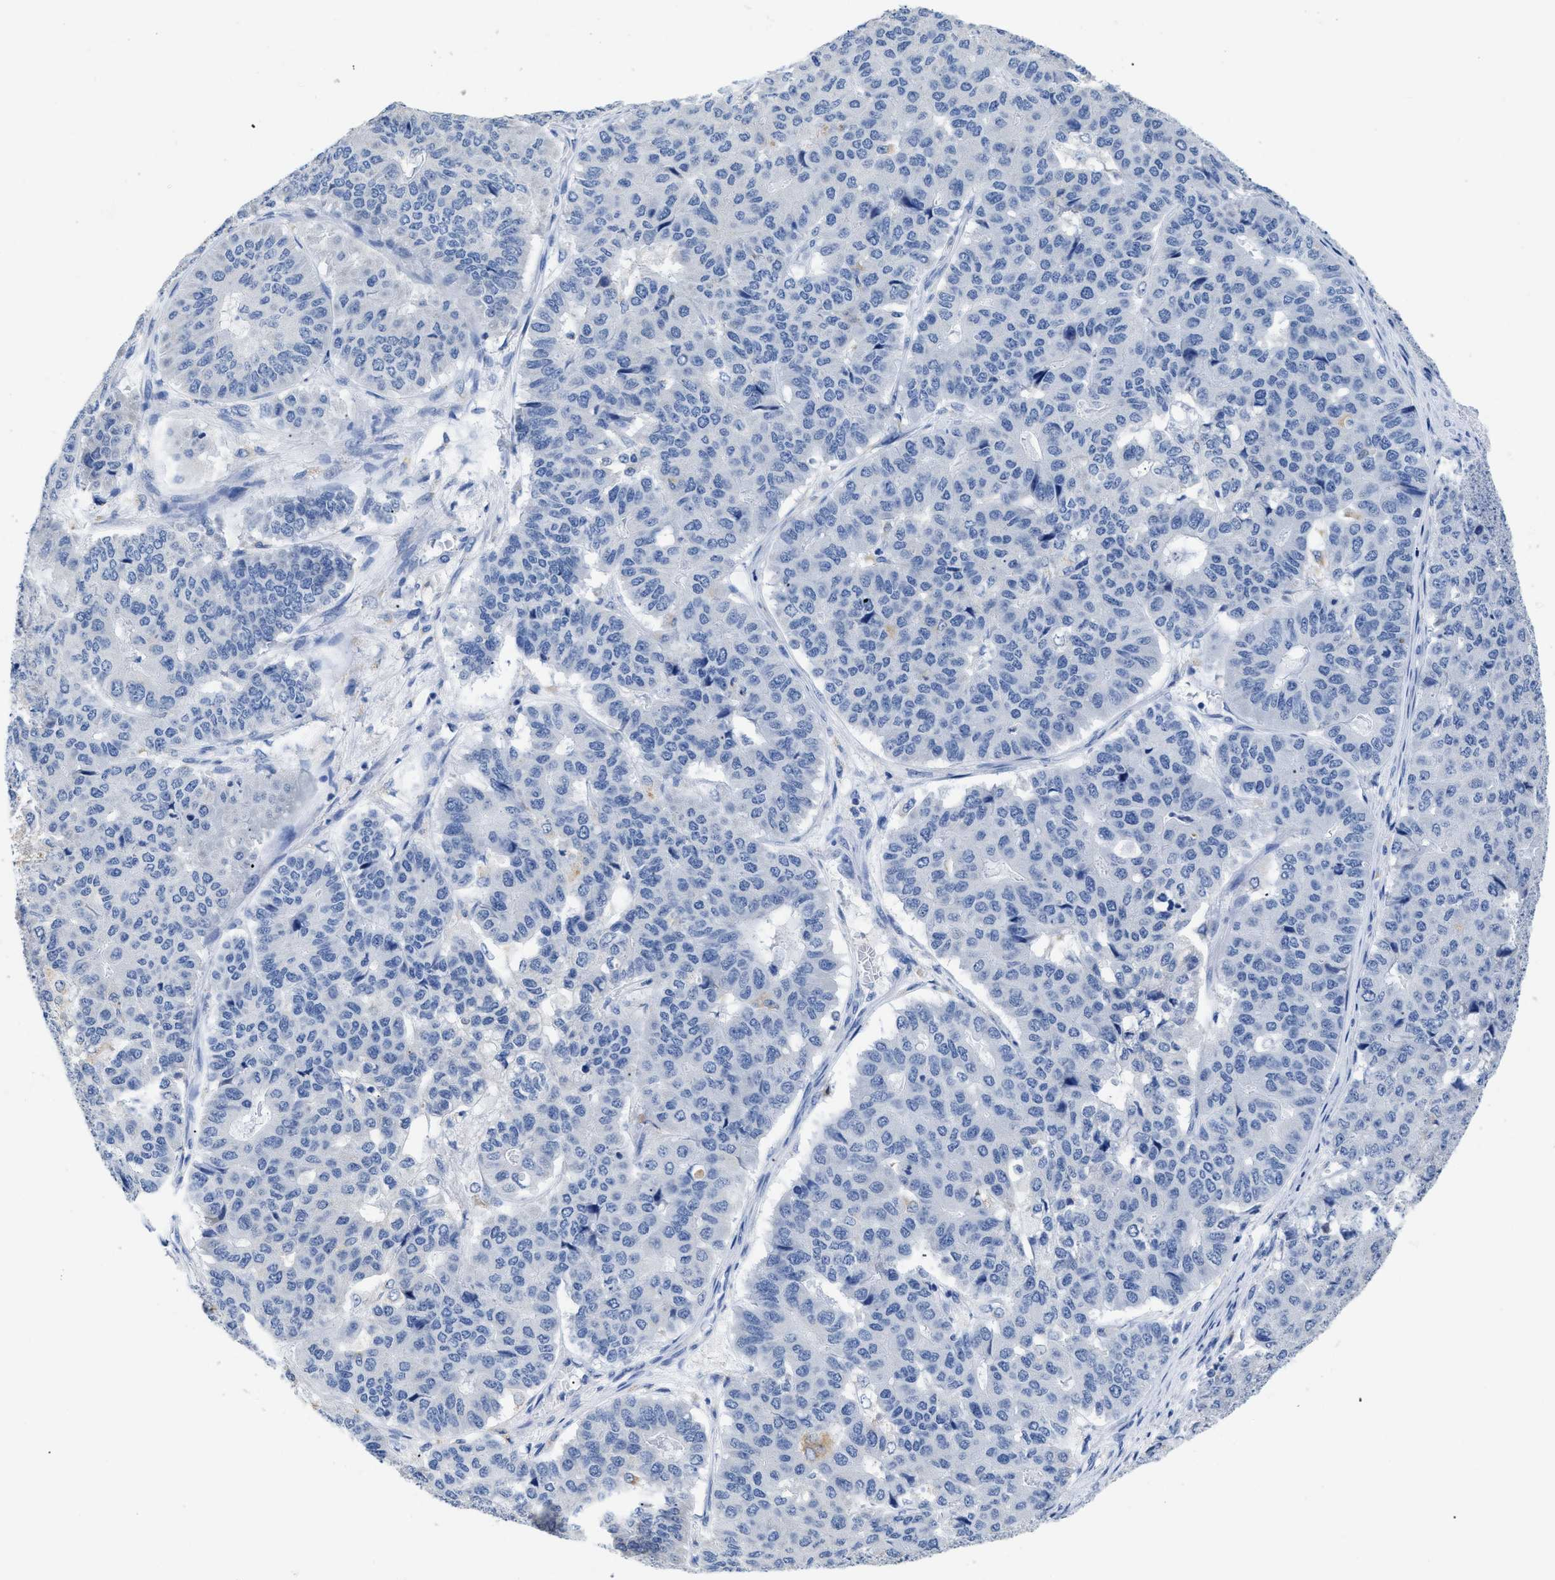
{"staining": {"intensity": "negative", "quantity": "none", "location": "none"}, "tissue": "pancreatic cancer", "cell_type": "Tumor cells", "image_type": "cancer", "snomed": [{"axis": "morphology", "description": "Adenocarcinoma, NOS"}, {"axis": "topography", "description": "Pancreas"}], "caption": "Immunohistochemistry photomicrograph of human pancreatic cancer (adenocarcinoma) stained for a protein (brown), which shows no positivity in tumor cells.", "gene": "APOBEC2", "patient": {"sex": "male", "age": 50}}